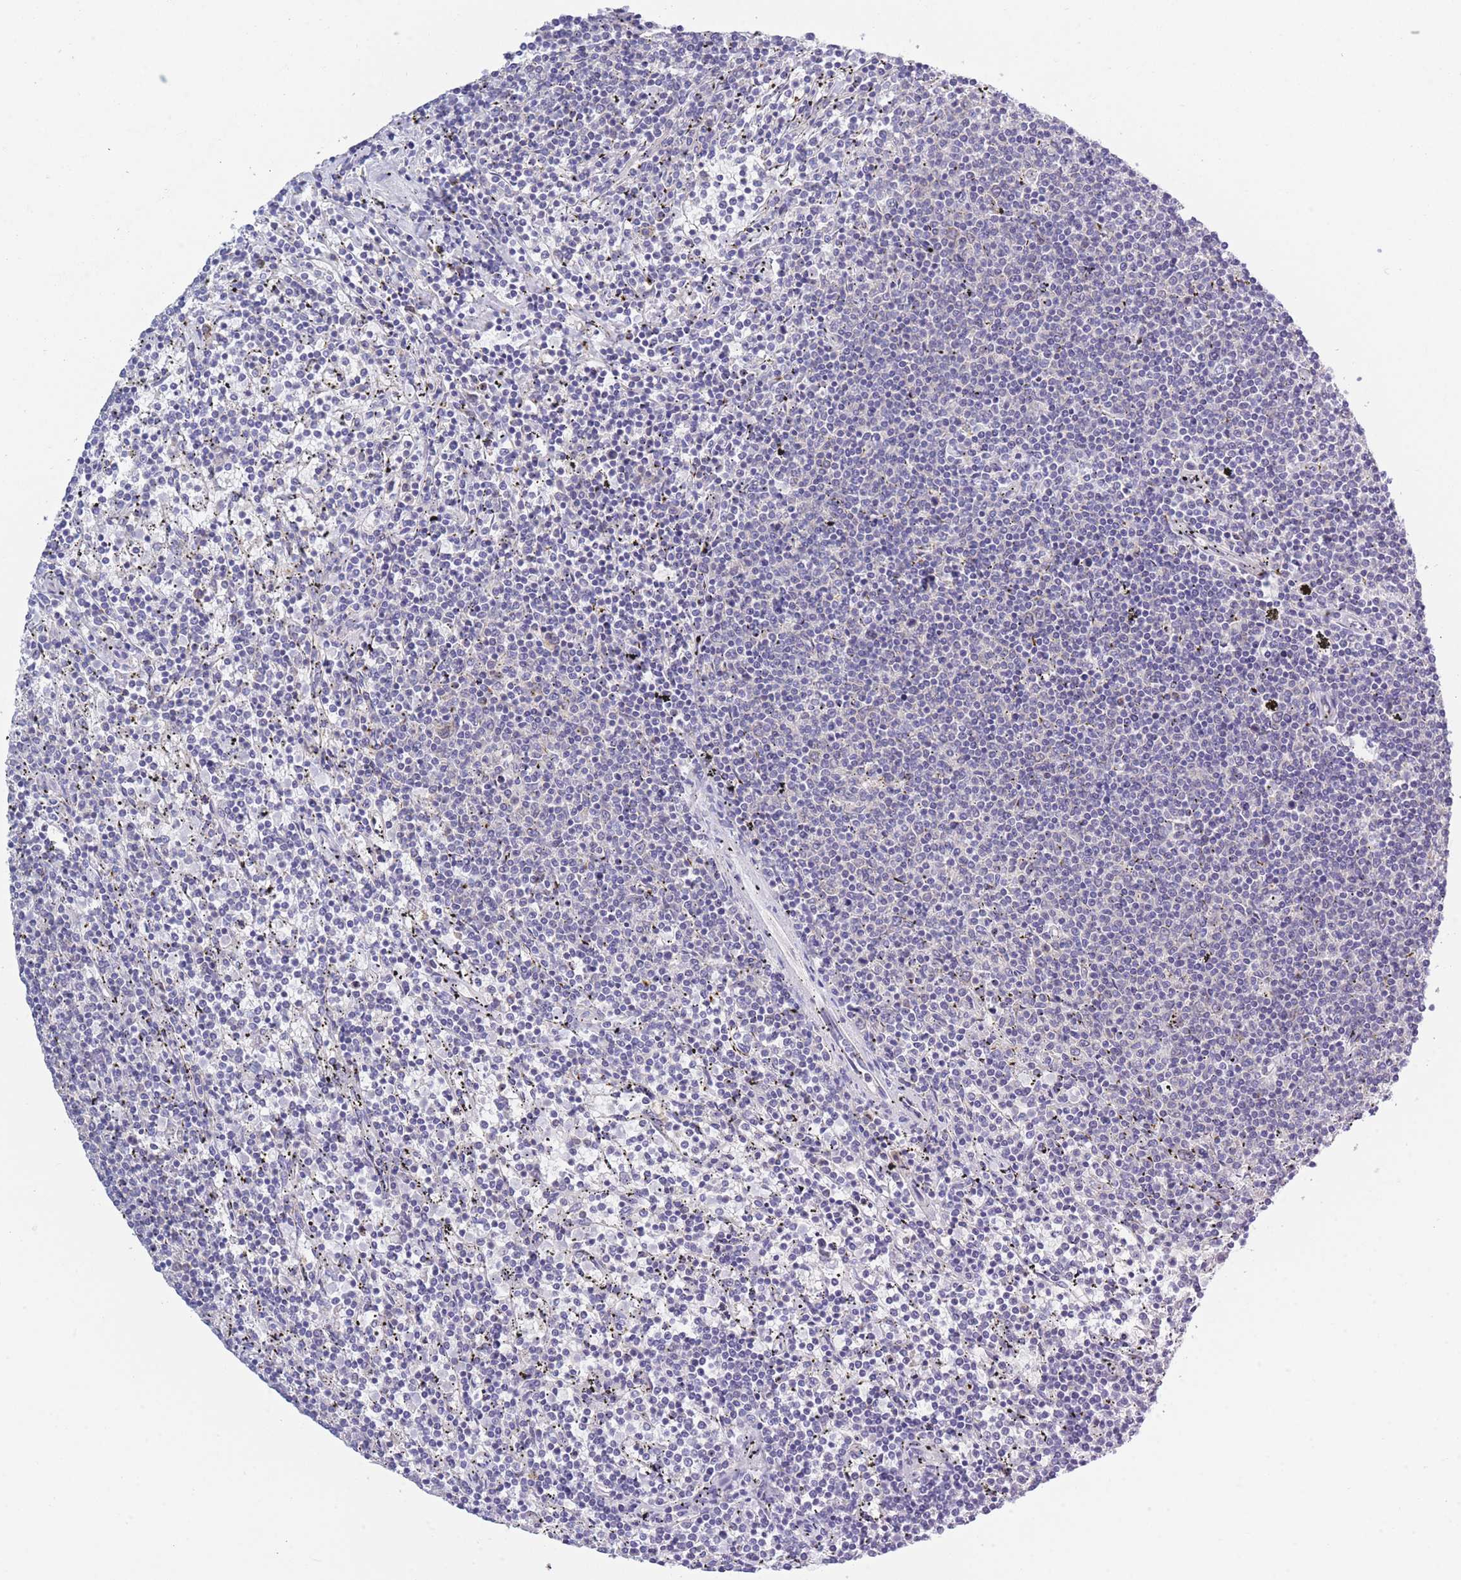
{"staining": {"intensity": "negative", "quantity": "none", "location": "none"}, "tissue": "lymphoma", "cell_type": "Tumor cells", "image_type": "cancer", "snomed": [{"axis": "morphology", "description": "Malignant lymphoma, non-Hodgkin's type, Low grade"}, {"axis": "topography", "description": "Spleen"}], "caption": "High power microscopy image of an immunohistochemistry (IHC) micrograph of lymphoma, revealing no significant positivity in tumor cells.", "gene": "COPG2", "patient": {"sex": "female", "age": 50}}